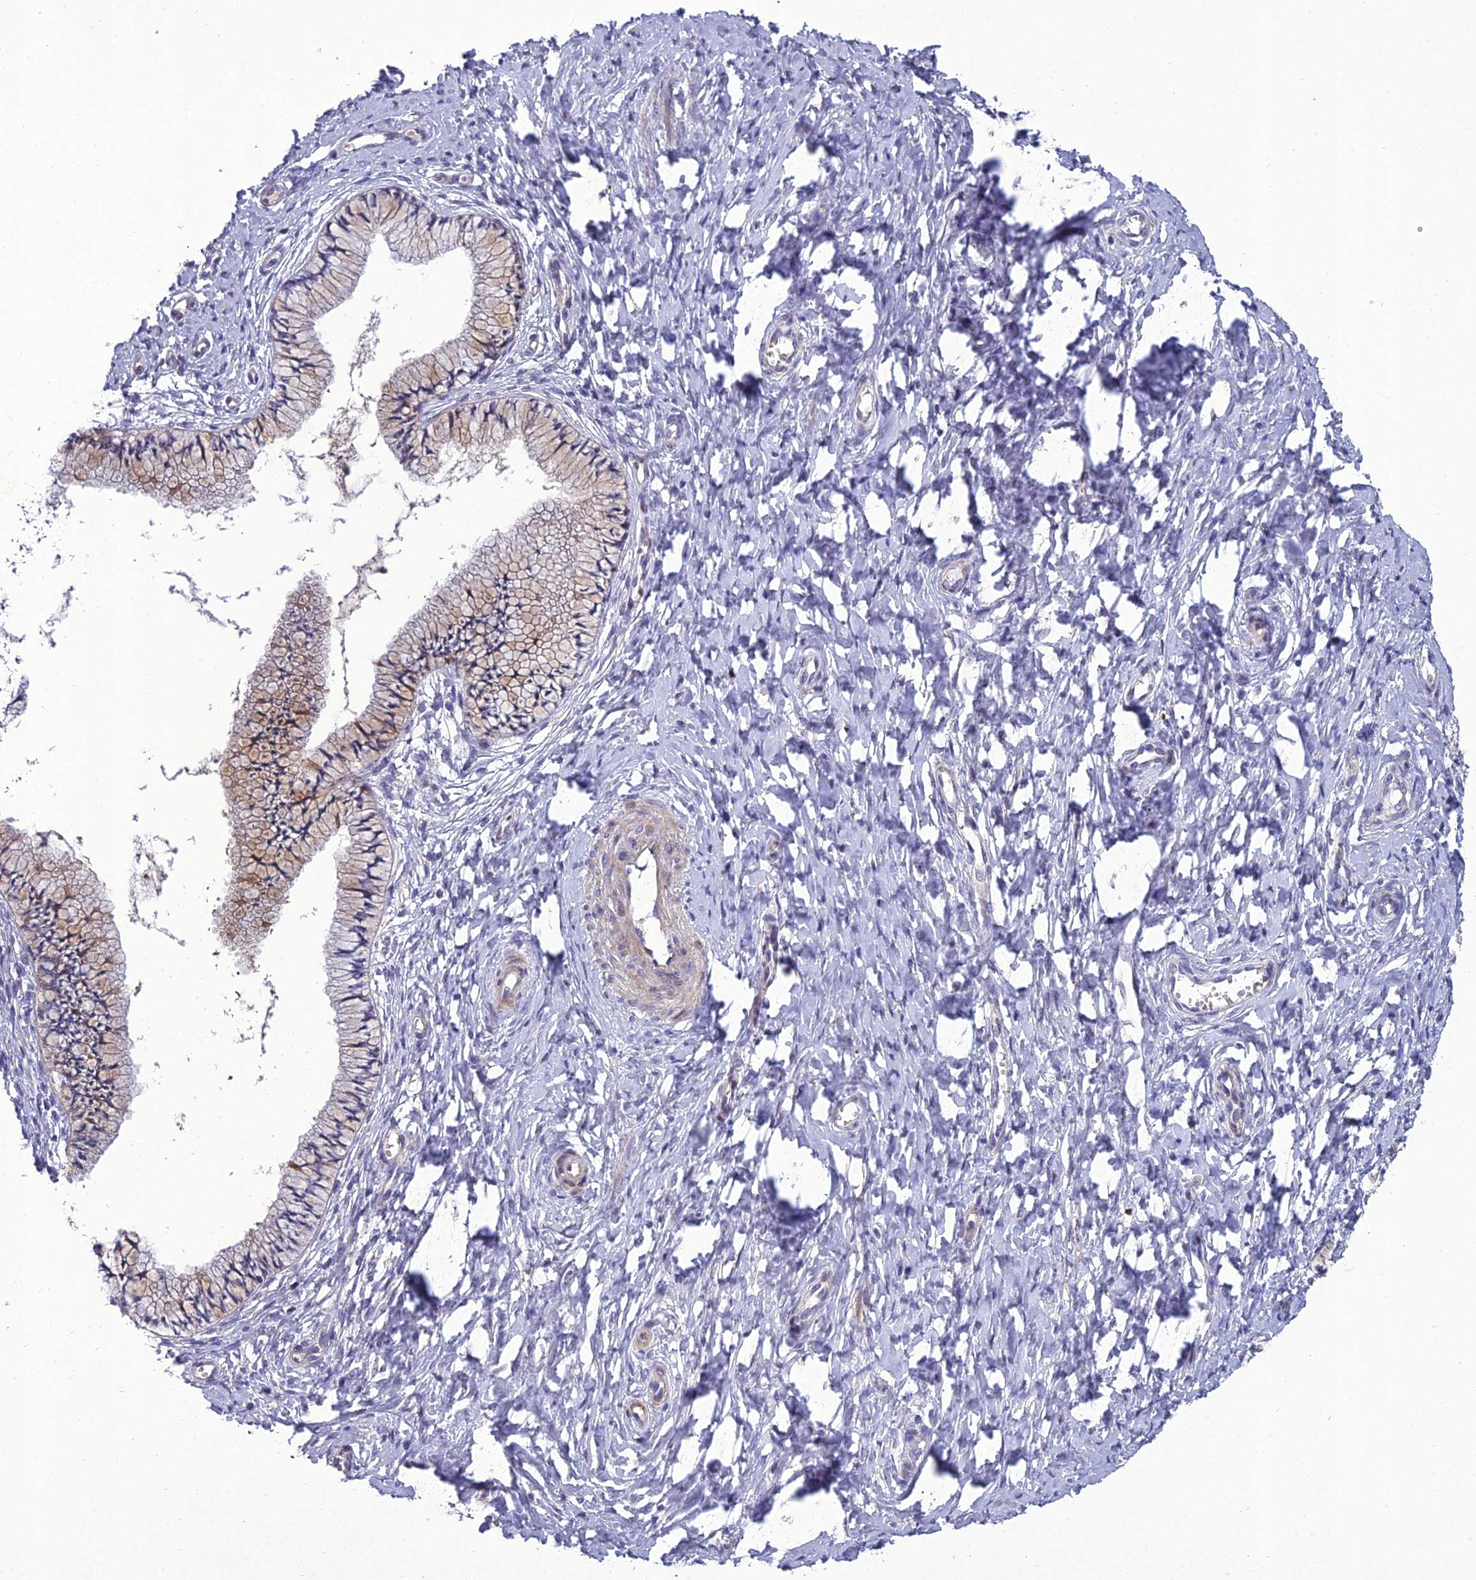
{"staining": {"intensity": "moderate", "quantity": "<25%", "location": "cytoplasmic/membranous"}, "tissue": "cervix", "cell_type": "Glandular cells", "image_type": "normal", "snomed": [{"axis": "morphology", "description": "Normal tissue, NOS"}, {"axis": "topography", "description": "Cervix"}], "caption": "High-power microscopy captured an IHC image of unremarkable cervix, revealing moderate cytoplasmic/membranous staining in about <25% of glandular cells.", "gene": "ADIPOR2", "patient": {"sex": "female", "age": 36}}